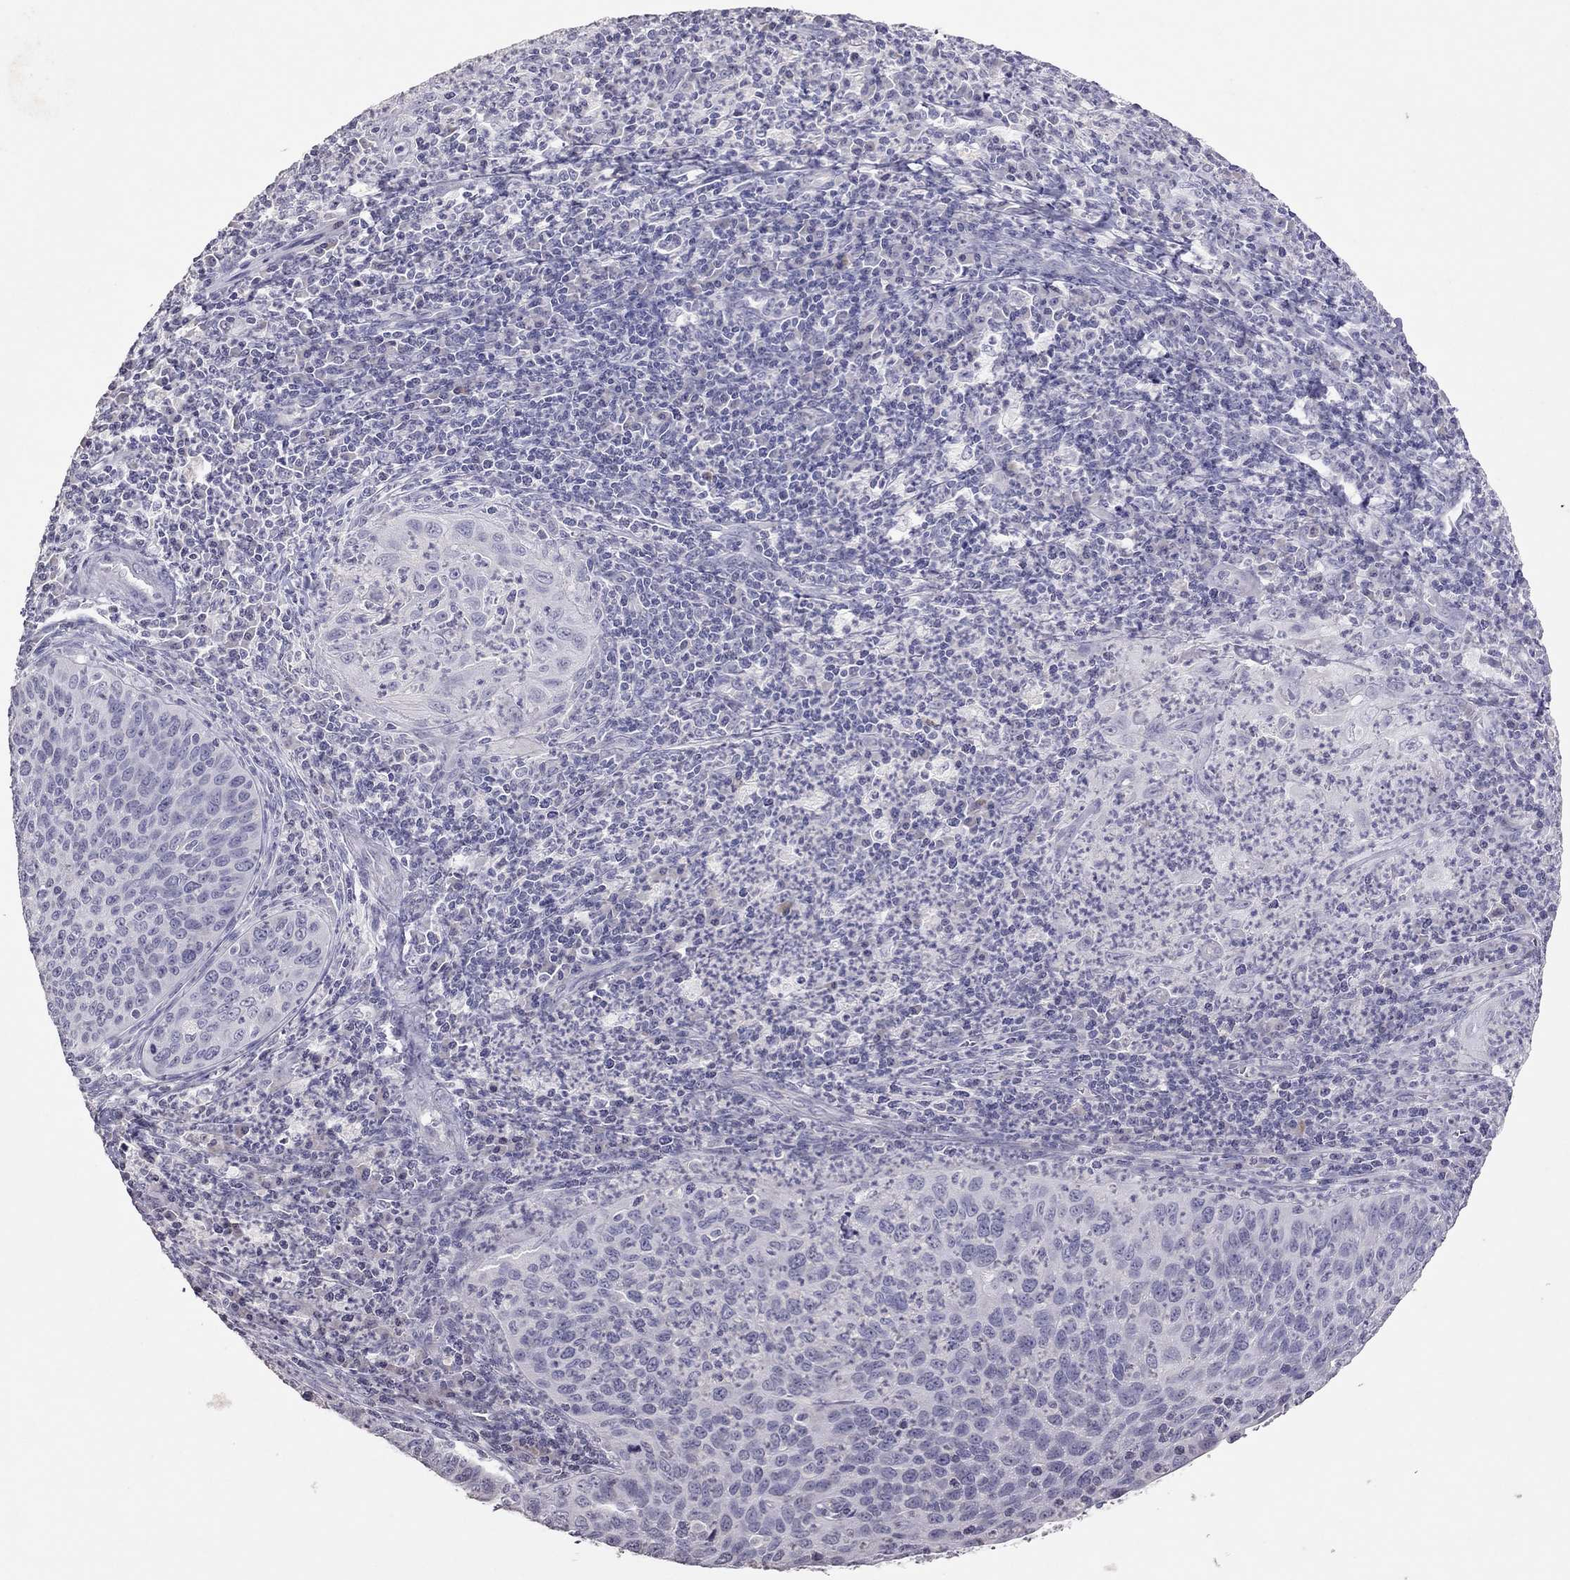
{"staining": {"intensity": "negative", "quantity": "none", "location": "none"}, "tissue": "cervical cancer", "cell_type": "Tumor cells", "image_type": "cancer", "snomed": [{"axis": "morphology", "description": "Squamous cell carcinoma, NOS"}, {"axis": "topography", "description": "Cervix"}], "caption": "Protein analysis of cervical cancer (squamous cell carcinoma) reveals no significant staining in tumor cells.", "gene": "TSHB", "patient": {"sex": "female", "age": 26}}